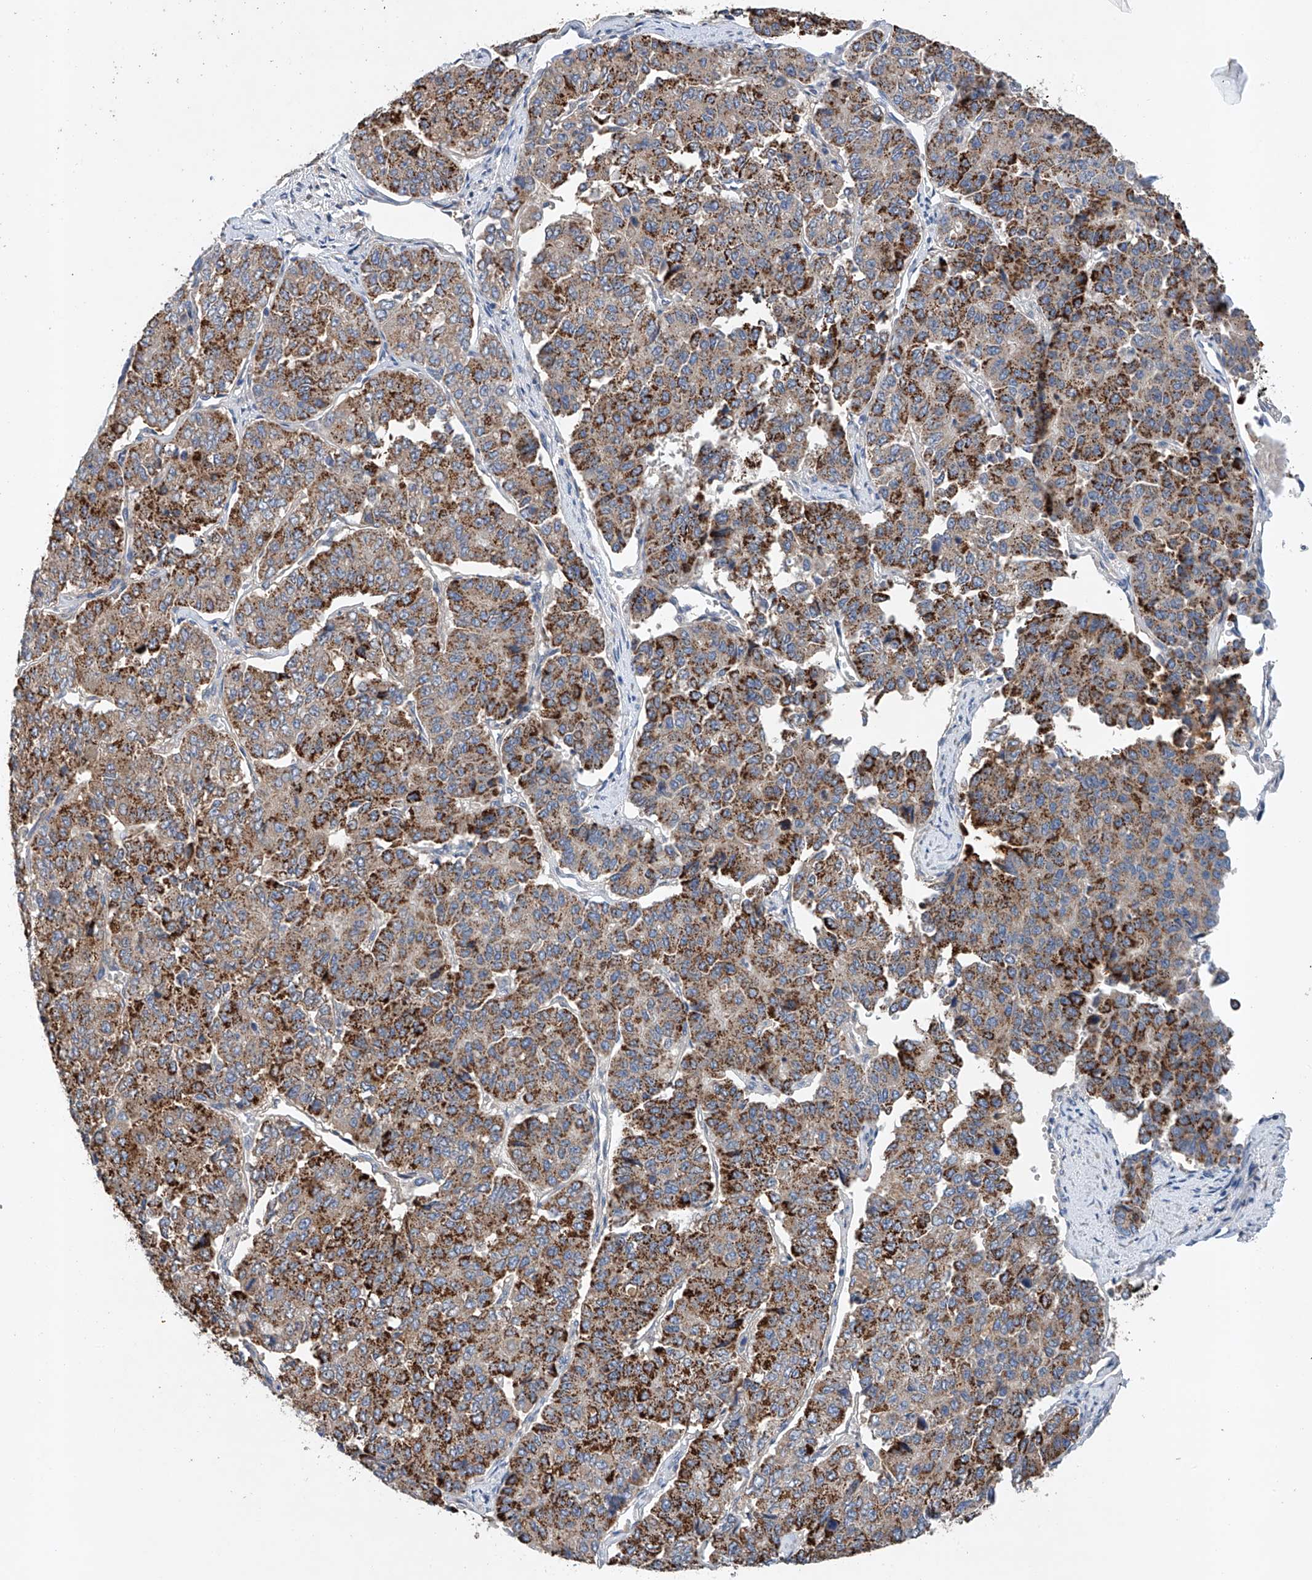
{"staining": {"intensity": "strong", "quantity": ">75%", "location": "cytoplasmic/membranous"}, "tissue": "pancreatic cancer", "cell_type": "Tumor cells", "image_type": "cancer", "snomed": [{"axis": "morphology", "description": "Adenocarcinoma, NOS"}, {"axis": "topography", "description": "Pancreas"}], "caption": "Tumor cells reveal high levels of strong cytoplasmic/membranous expression in about >75% of cells in pancreatic cancer. The protein is shown in brown color, while the nuclei are stained blue.", "gene": "GPC4", "patient": {"sex": "male", "age": 50}}